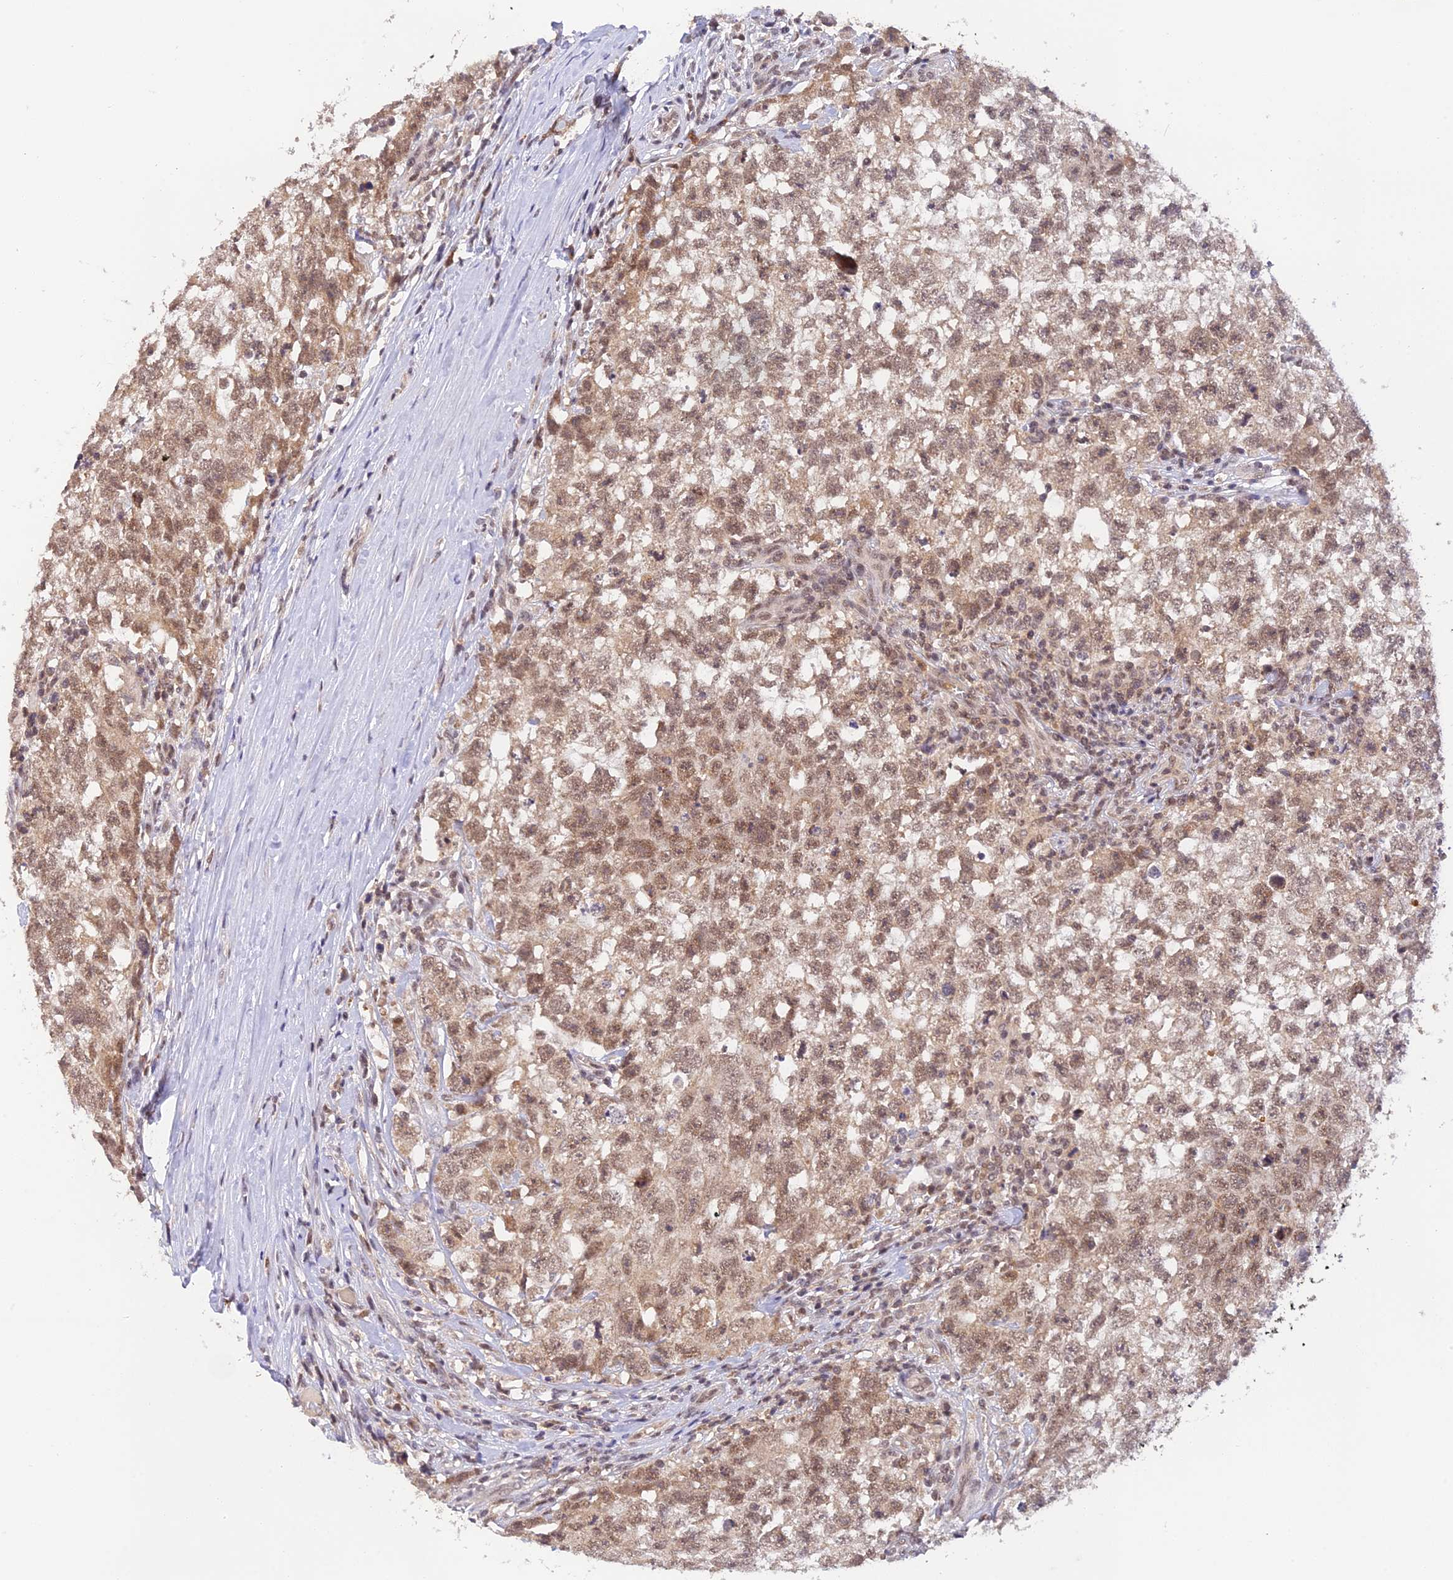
{"staining": {"intensity": "weak", "quantity": ">75%", "location": "cytoplasmic/membranous,nuclear"}, "tissue": "testis cancer", "cell_type": "Tumor cells", "image_type": "cancer", "snomed": [{"axis": "morphology", "description": "Seminoma, NOS"}, {"axis": "morphology", "description": "Carcinoma, Embryonal, NOS"}, {"axis": "topography", "description": "Testis"}], "caption": "Human testis cancer (seminoma) stained with a protein marker exhibits weak staining in tumor cells.", "gene": "PEX16", "patient": {"sex": "male", "age": 29}}